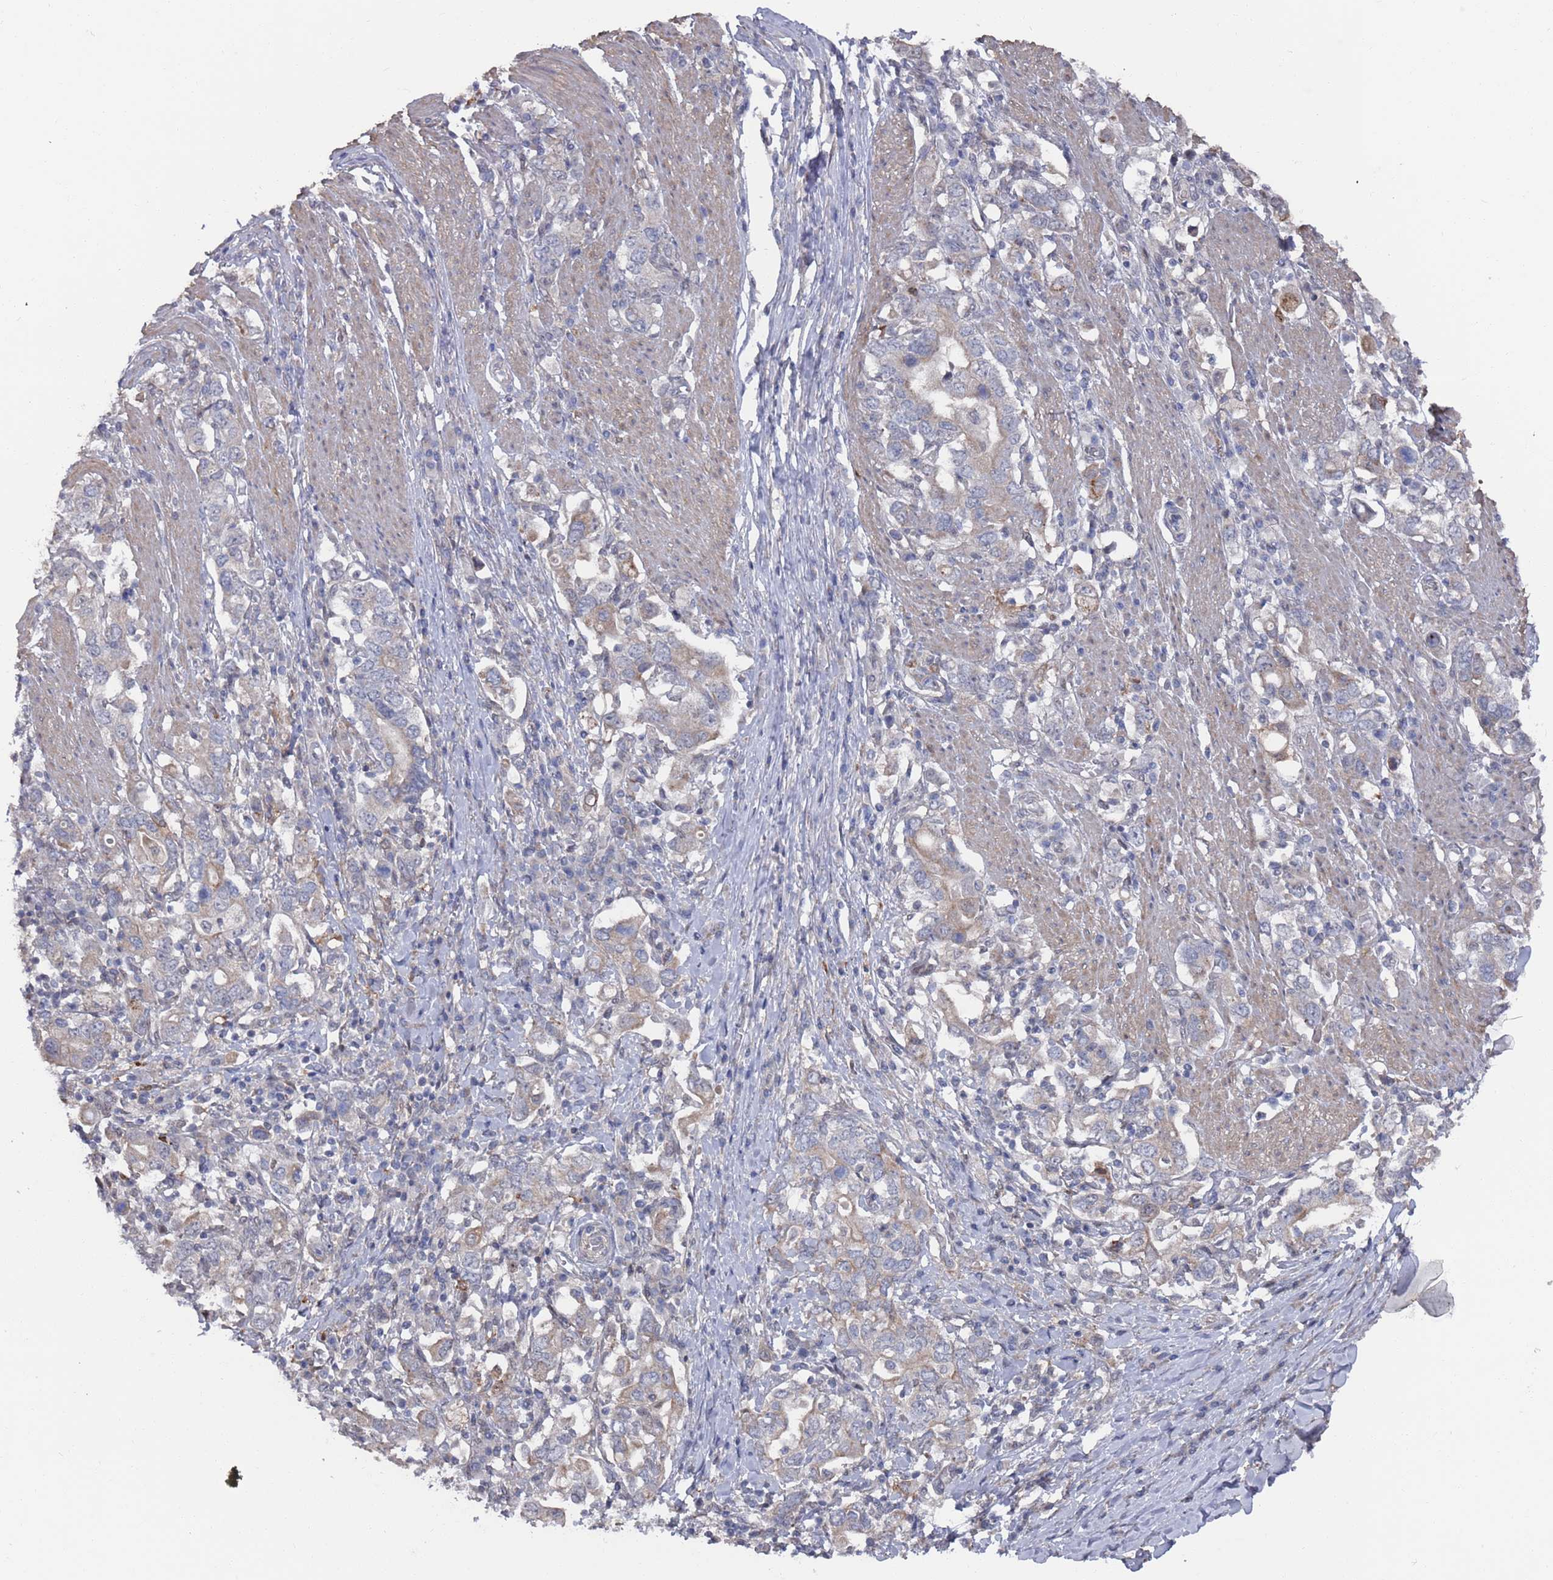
{"staining": {"intensity": "weak", "quantity": "<25%", "location": "cytoplasmic/membranous"}, "tissue": "stomach cancer", "cell_type": "Tumor cells", "image_type": "cancer", "snomed": [{"axis": "morphology", "description": "Adenocarcinoma, NOS"}, {"axis": "topography", "description": "Stomach, upper"}, {"axis": "topography", "description": "Stomach"}], "caption": "Adenocarcinoma (stomach) stained for a protein using IHC reveals no positivity tumor cells.", "gene": "DGKD", "patient": {"sex": "male", "age": 62}}